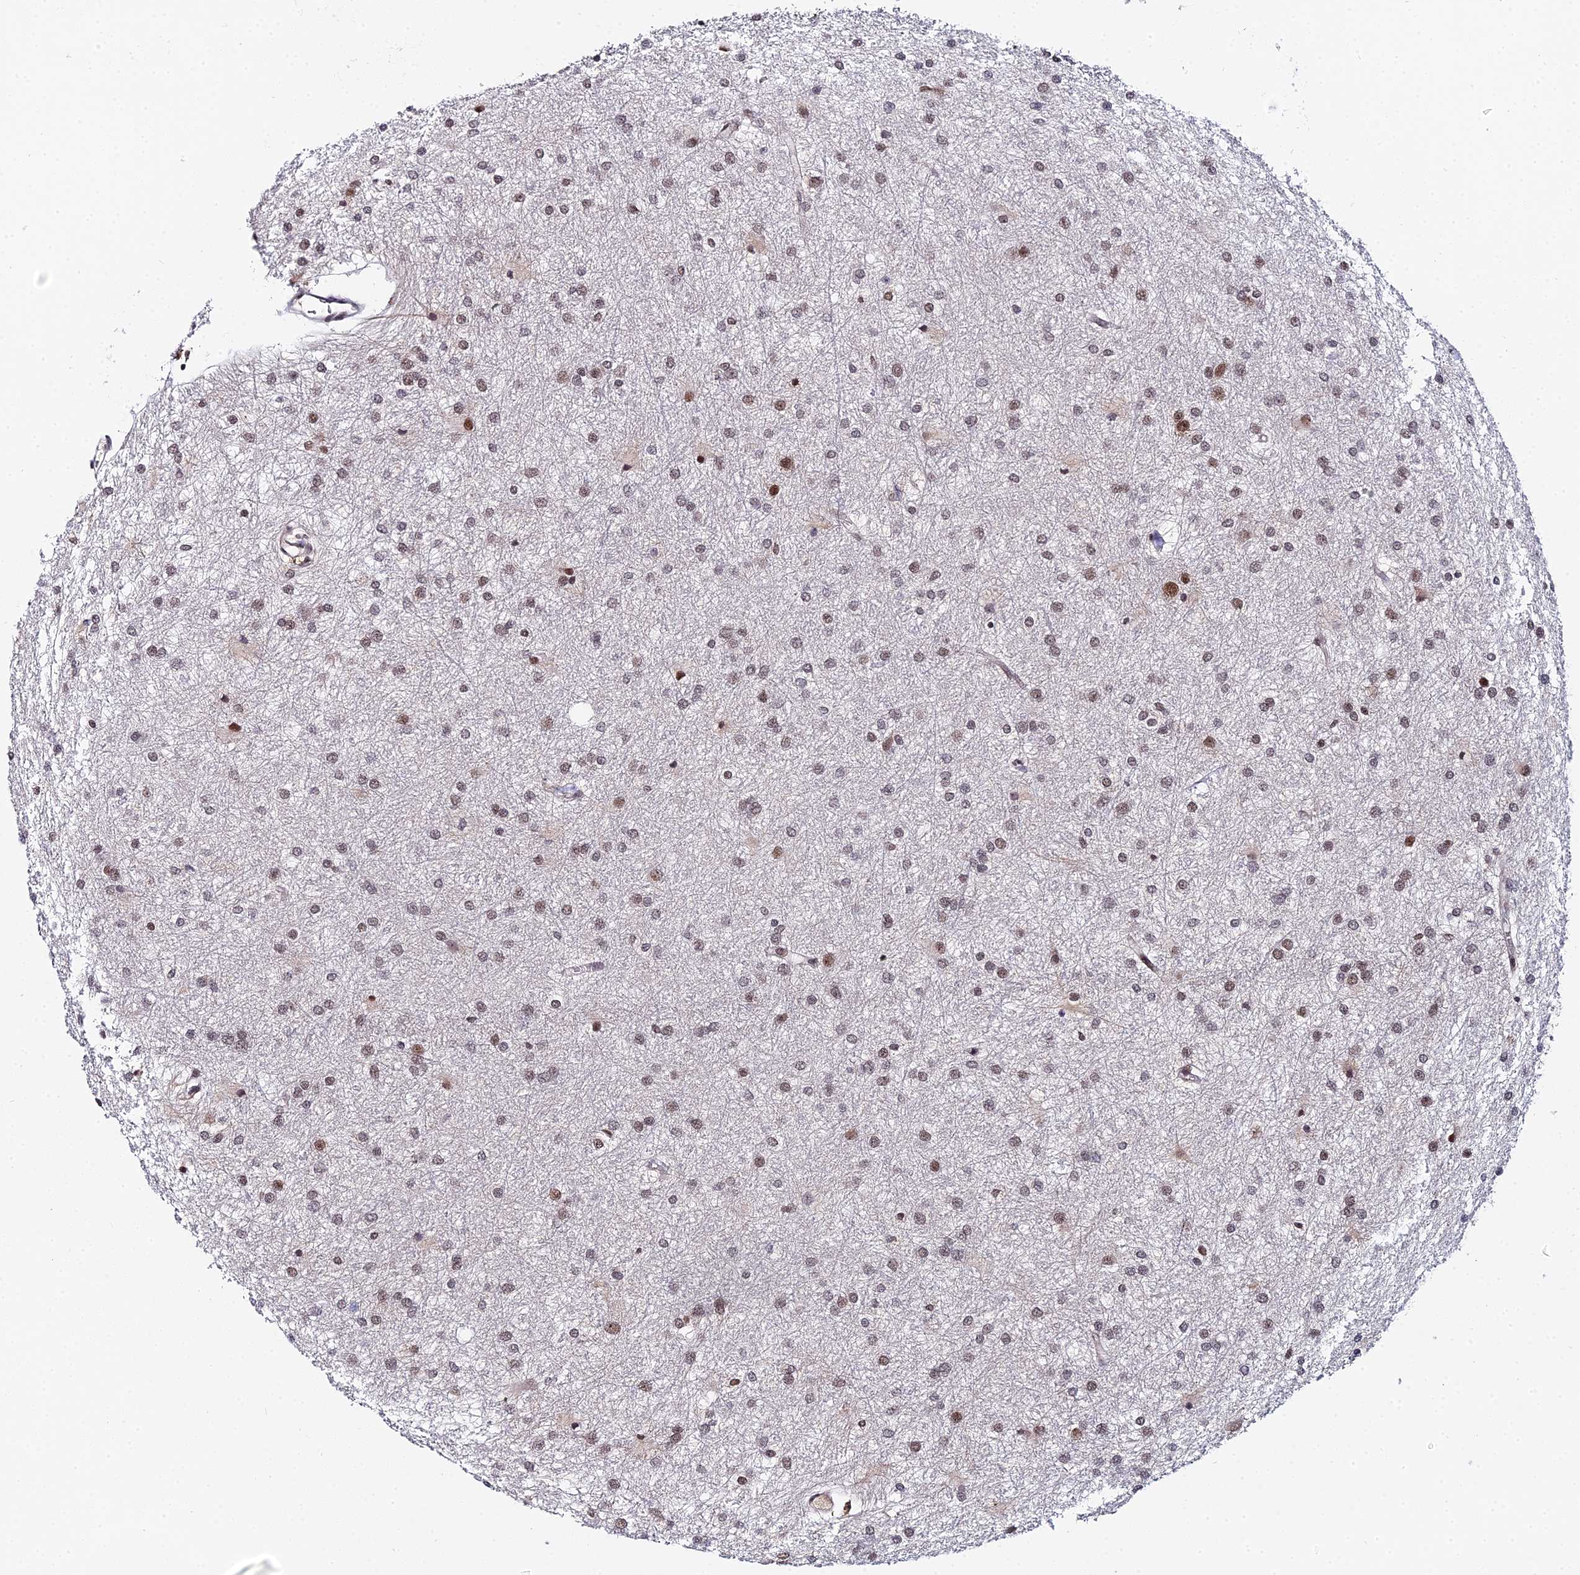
{"staining": {"intensity": "moderate", "quantity": "25%-75%", "location": "nuclear"}, "tissue": "glioma", "cell_type": "Tumor cells", "image_type": "cancer", "snomed": [{"axis": "morphology", "description": "Glioma, malignant, High grade"}, {"axis": "topography", "description": "Brain"}], "caption": "Immunohistochemistry (DAB (3,3'-diaminobenzidine)) staining of malignant high-grade glioma displays moderate nuclear protein expression in about 25%-75% of tumor cells.", "gene": "EXOSC3", "patient": {"sex": "female", "age": 50}}